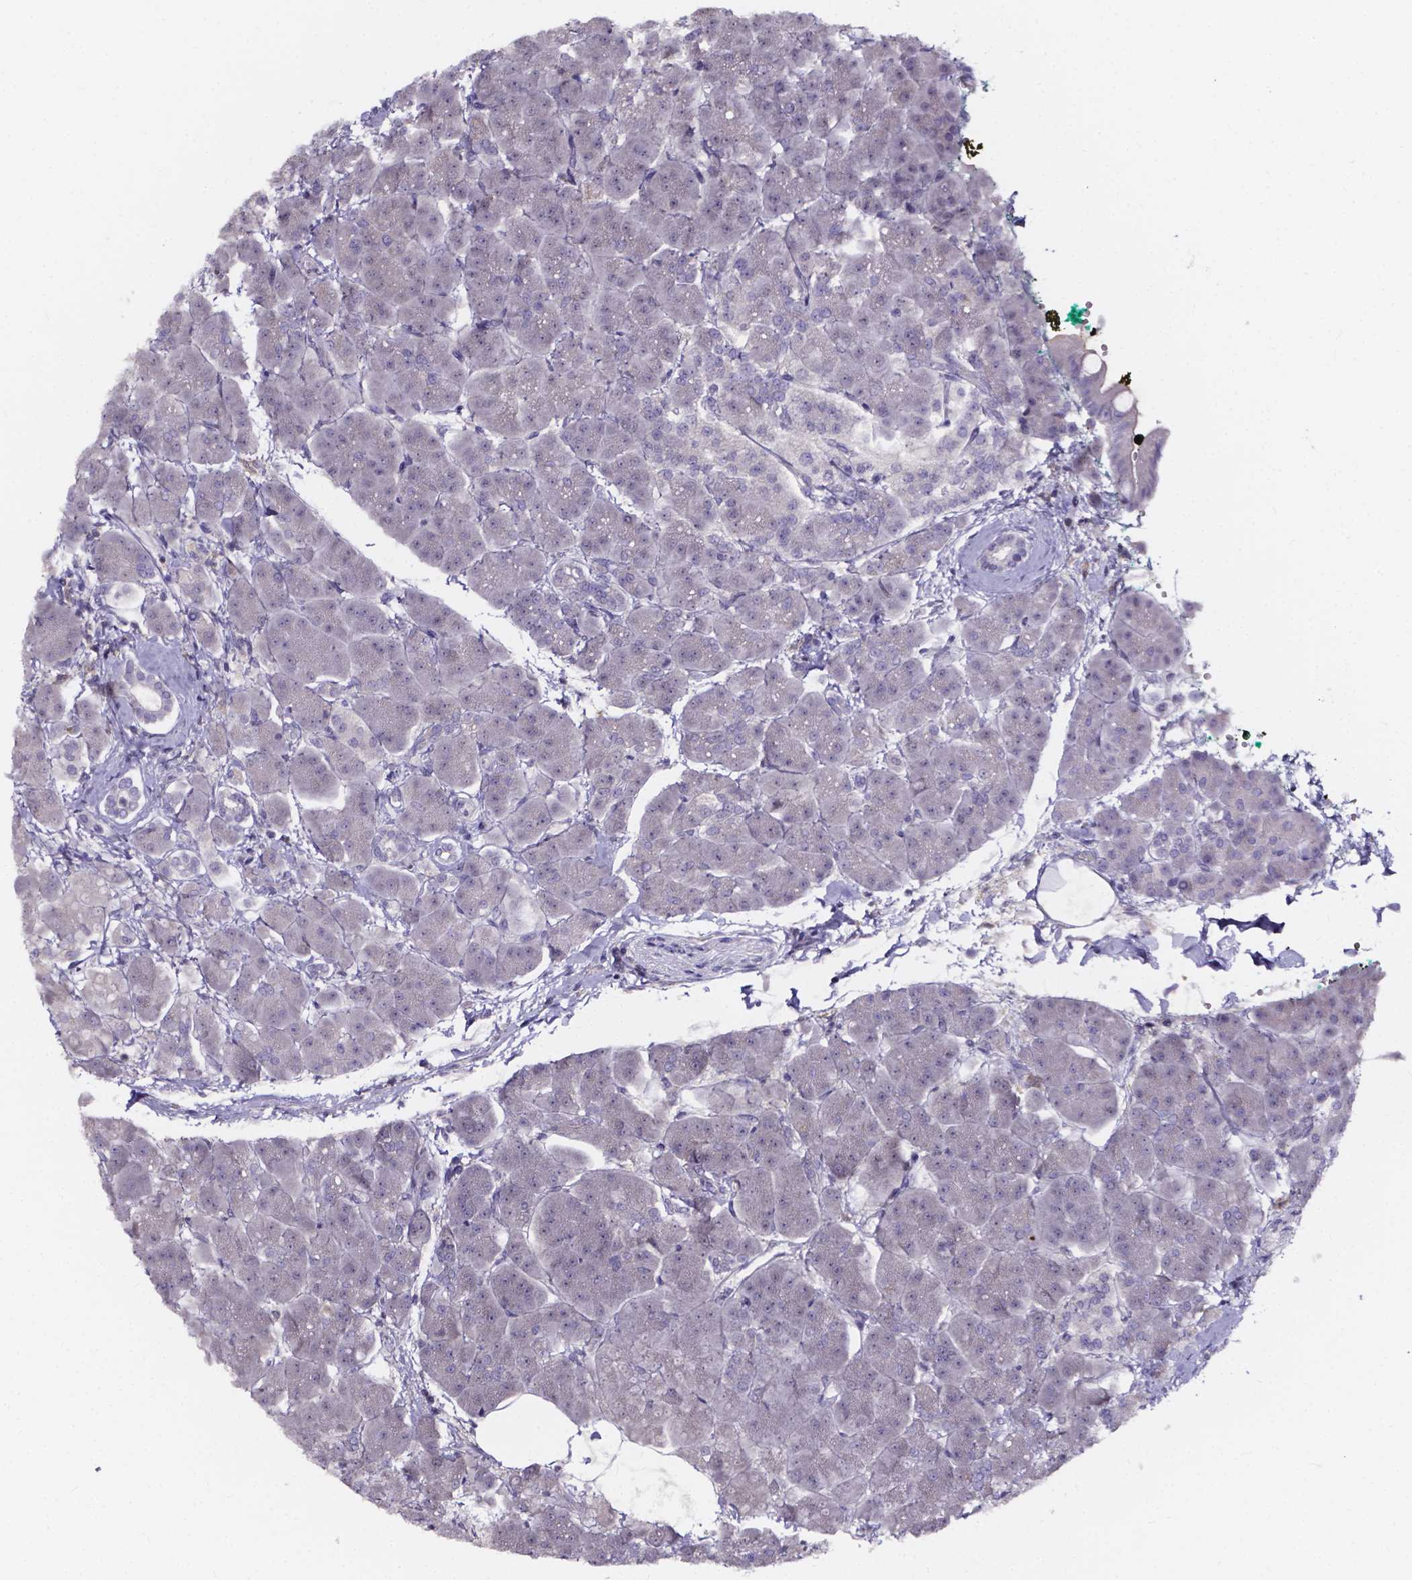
{"staining": {"intensity": "negative", "quantity": "none", "location": "none"}, "tissue": "pancreas", "cell_type": "Exocrine glandular cells", "image_type": "normal", "snomed": [{"axis": "morphology", "description": "Normal tissue, NOS"}, {"axis": "topography", "description": "Adipose tissue"}, {"axis": "topography", "description": "Pancreas"}, {"axis": "topography", "description": "Peripheral nerve tissue"}], "caption": "This is an IHC histopathology image of unremarkable pancreas. There is no expression in exocrine glandular cells.", "gene": "SPOCD1", "patient": {"sex": "female", "age": 58}}